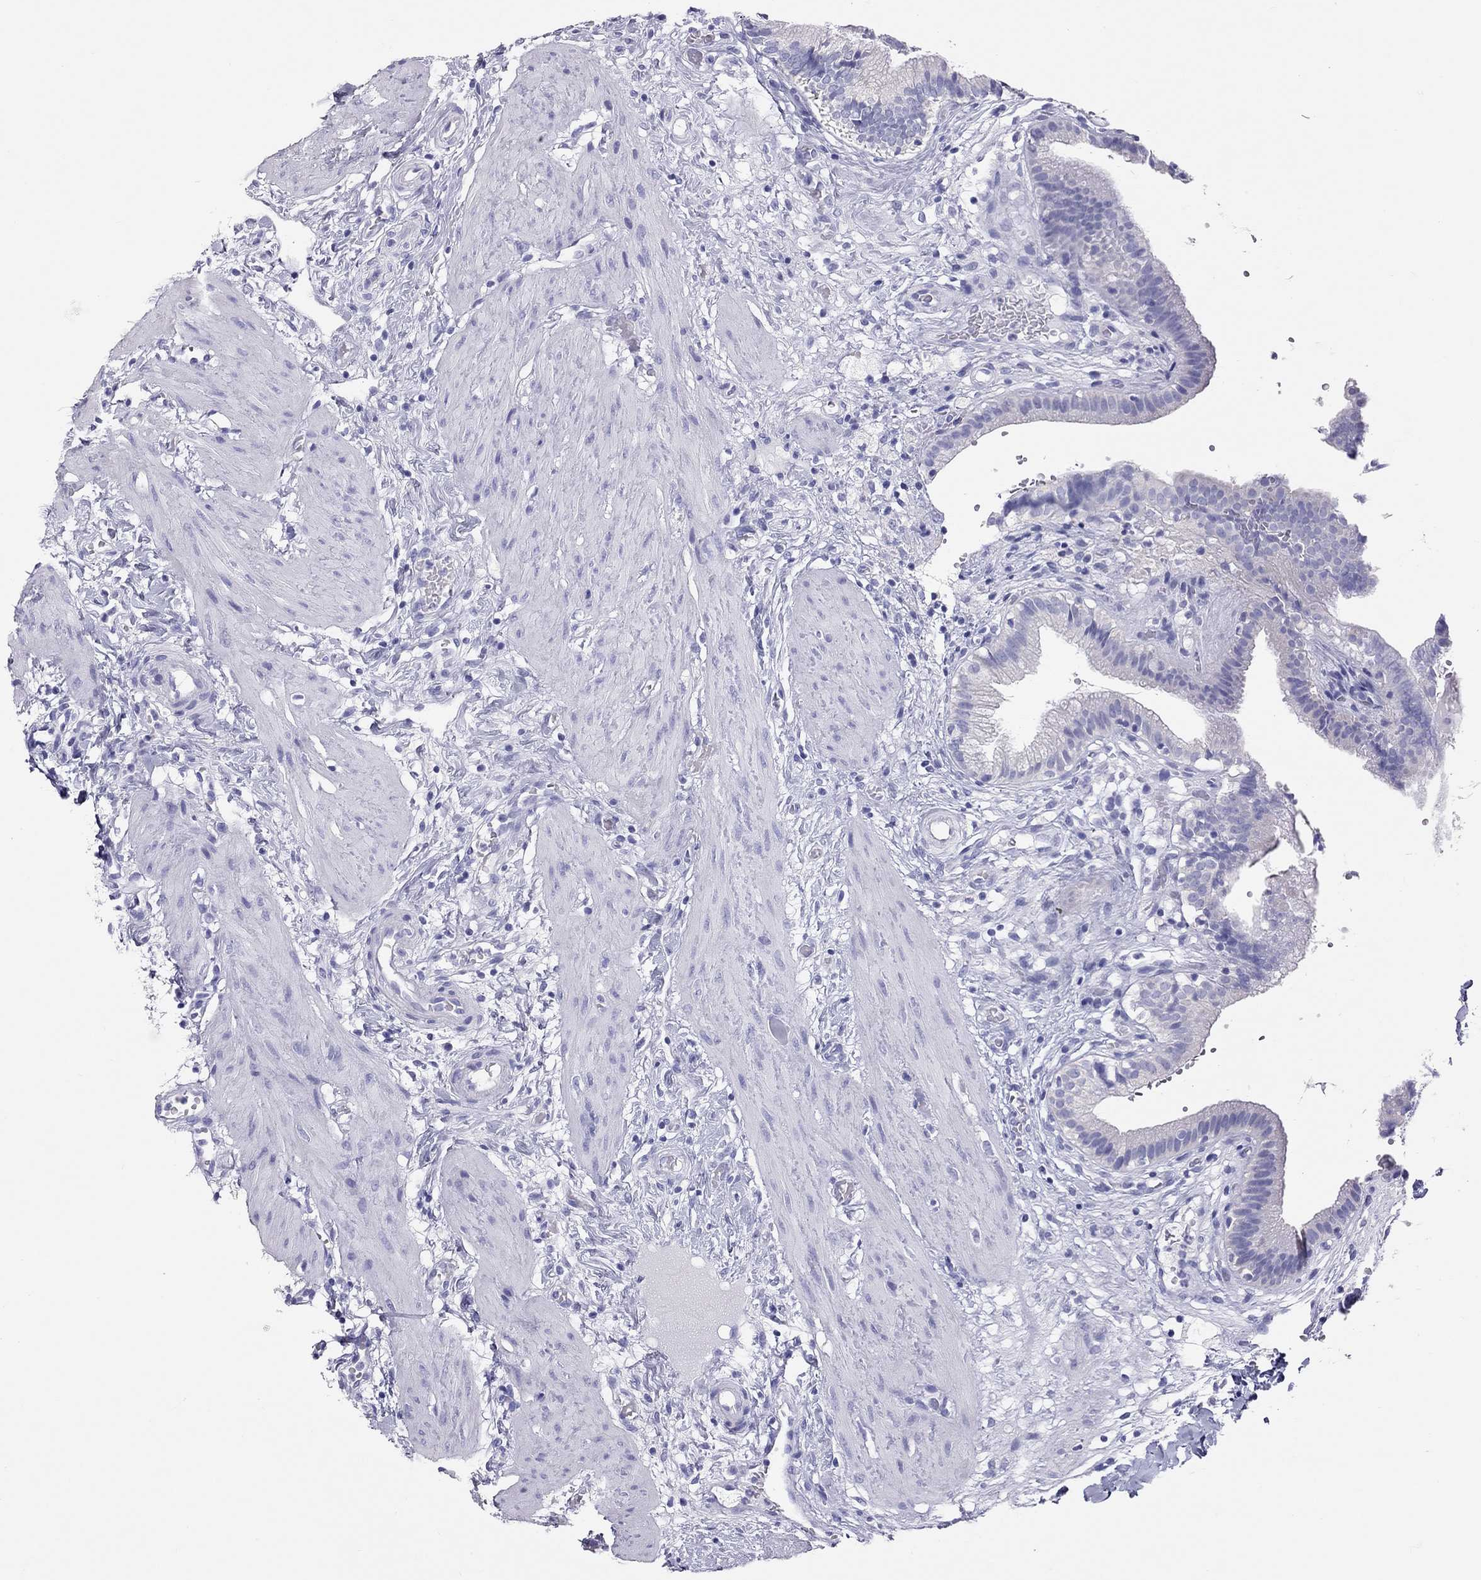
{"staining": {"intensity": "negative", "quantity": "none", "location": "none"}, "tissue": "gallbladder", "cell_type": "Glandular cells", "image_type": "normal", "snomed": [{"axis": "morphology", "description": "Normal tissue, NOS"}, {"axis": "topography", "description": "Gallbladder"}], "caption": "Glandular cells show no significant protein expression in benign gallbladder.", "gene": "PSMB11", "patient": {"sex": "female", "age": 24}}